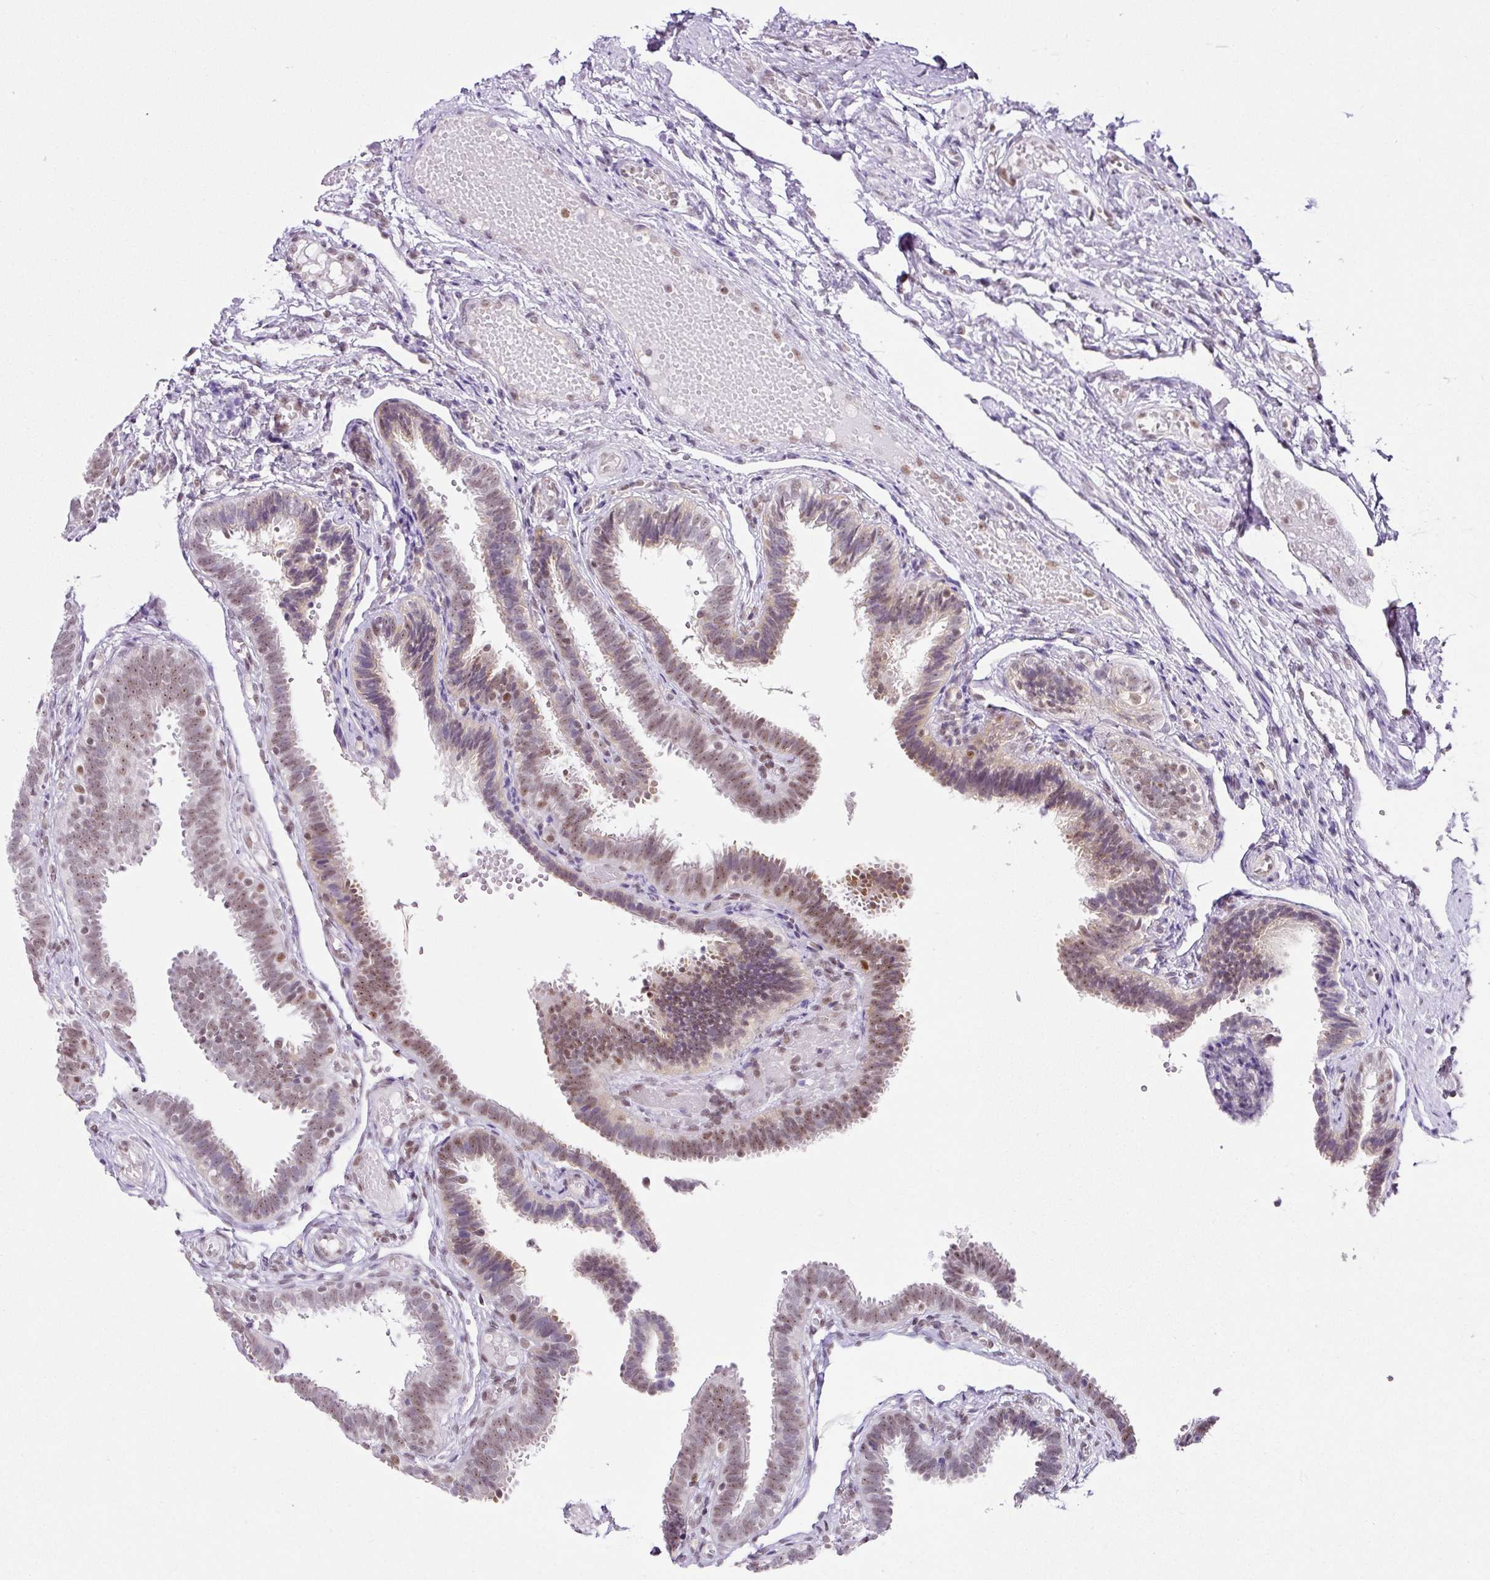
{"staining": {"intensity": "weak", "quantity": ">75%", "location": "nuclear"}, "tissue": "fallopian tube", "cell_type": "Glandular cells", "image_type": "normal", "snomed": [{"axis": "morphology", "description": "Normal tissue, NOS"}, {"axis": "topography", "description": "Fallopian tube"}], "caption": "Human fallopian tube stained with a brown dye shows weak nuclear positive positivity in approximately >75% of glandular cells.", "gene": "FAM32A", "patient": {"sex": "female", "age": 37}}